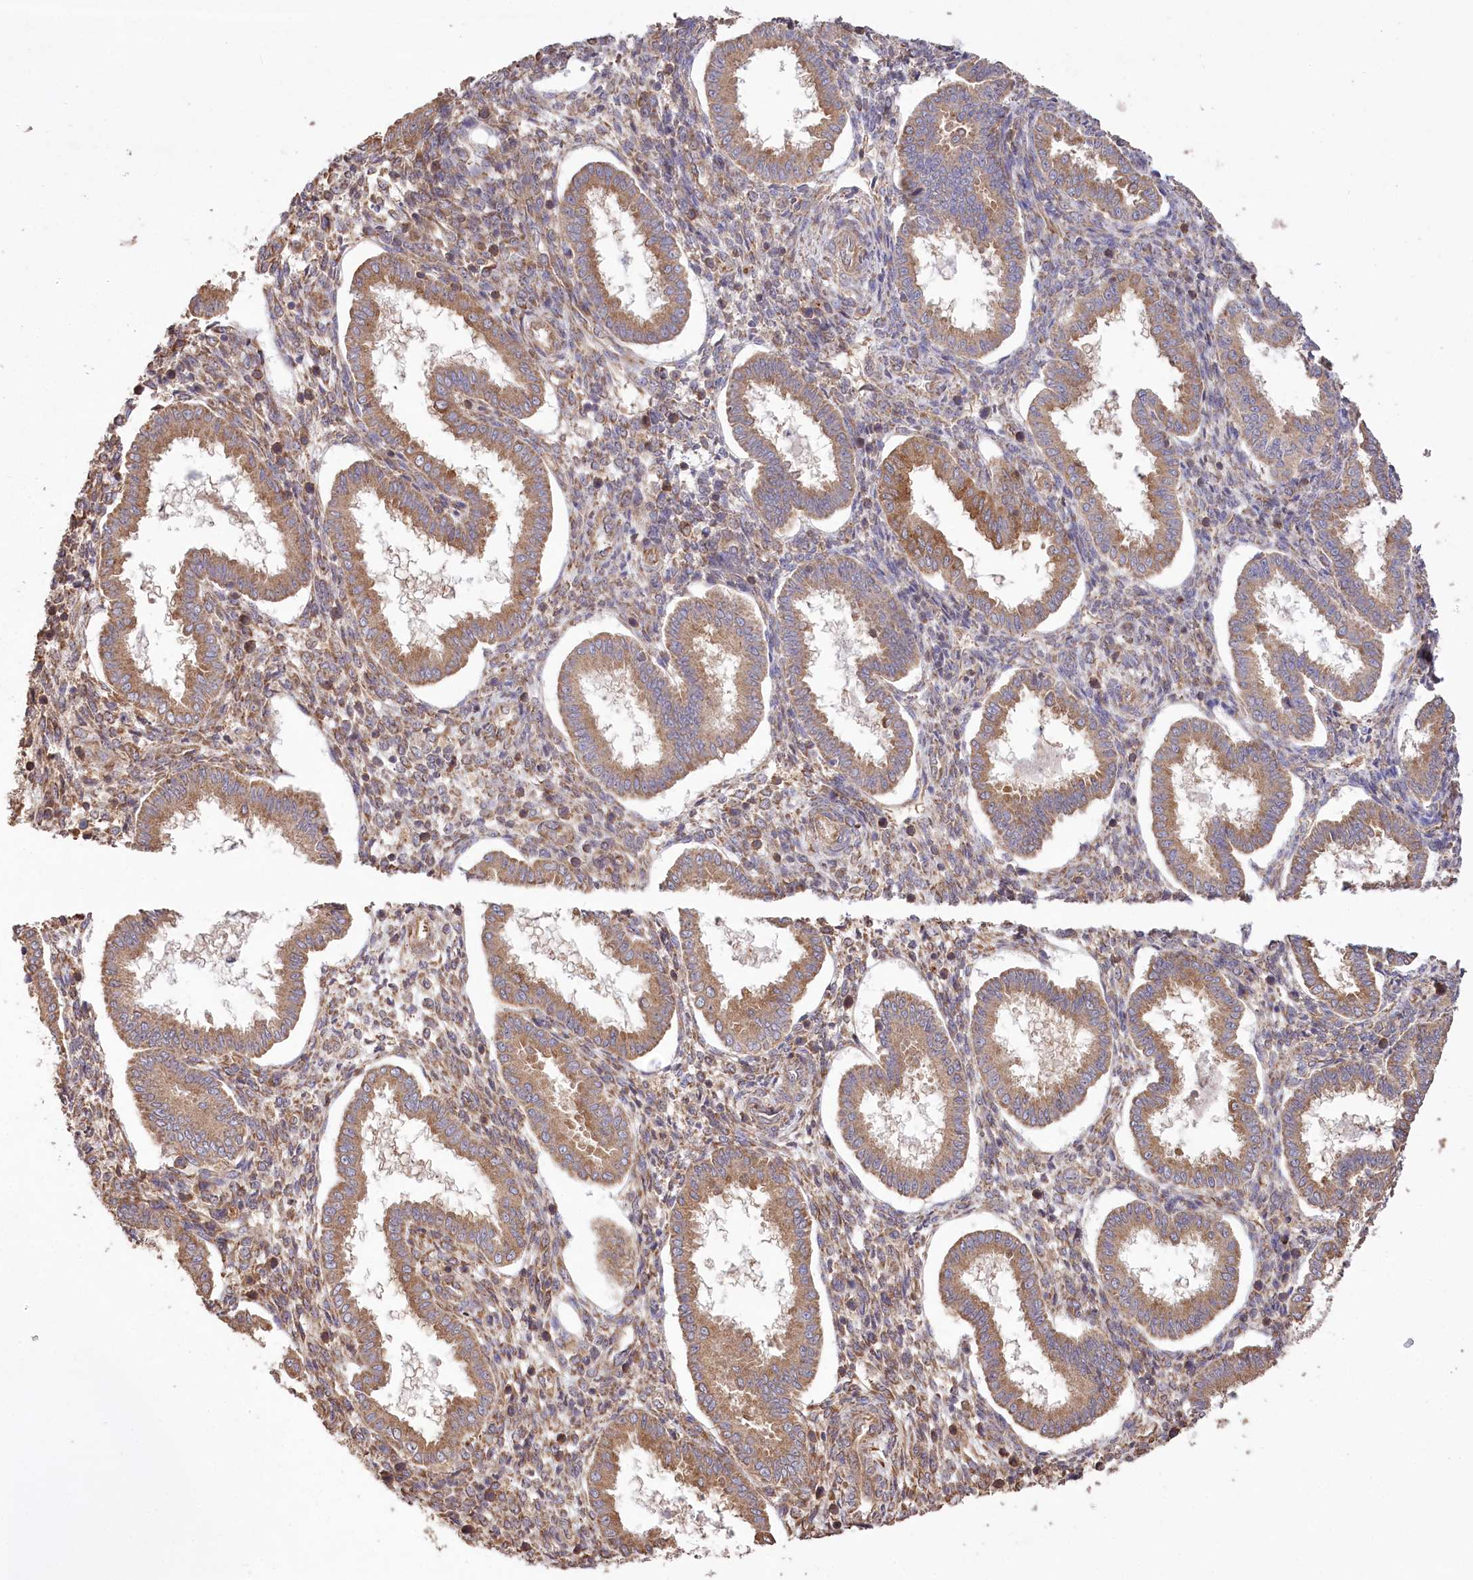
{"staining": {"intensity": "moderate", "quantity": "<25%", "location": "cytoplasmic/membranous"}, "tissue": "endometrium", "cell_type": "Cells in endometrial stroma", "image_type": "normal", "snomed": [{"axis": "morphology", "description": "Normal tissue, NOS"}, {"axis": "topography", "description": "Endometrium"}], "caption": "Immunohistochemistry micrograph of unremarkable endometrium: human endometrium stained using immunohistochemistry shows low levels of moderate protein expression localized specifically in the cytoplasmic/membranous of cells in endometrial stroma, appearing as a cytoplasmic/membranous brown color.", "gene": "PRSS53", "patient": {"sex": "female", "age": 24}}